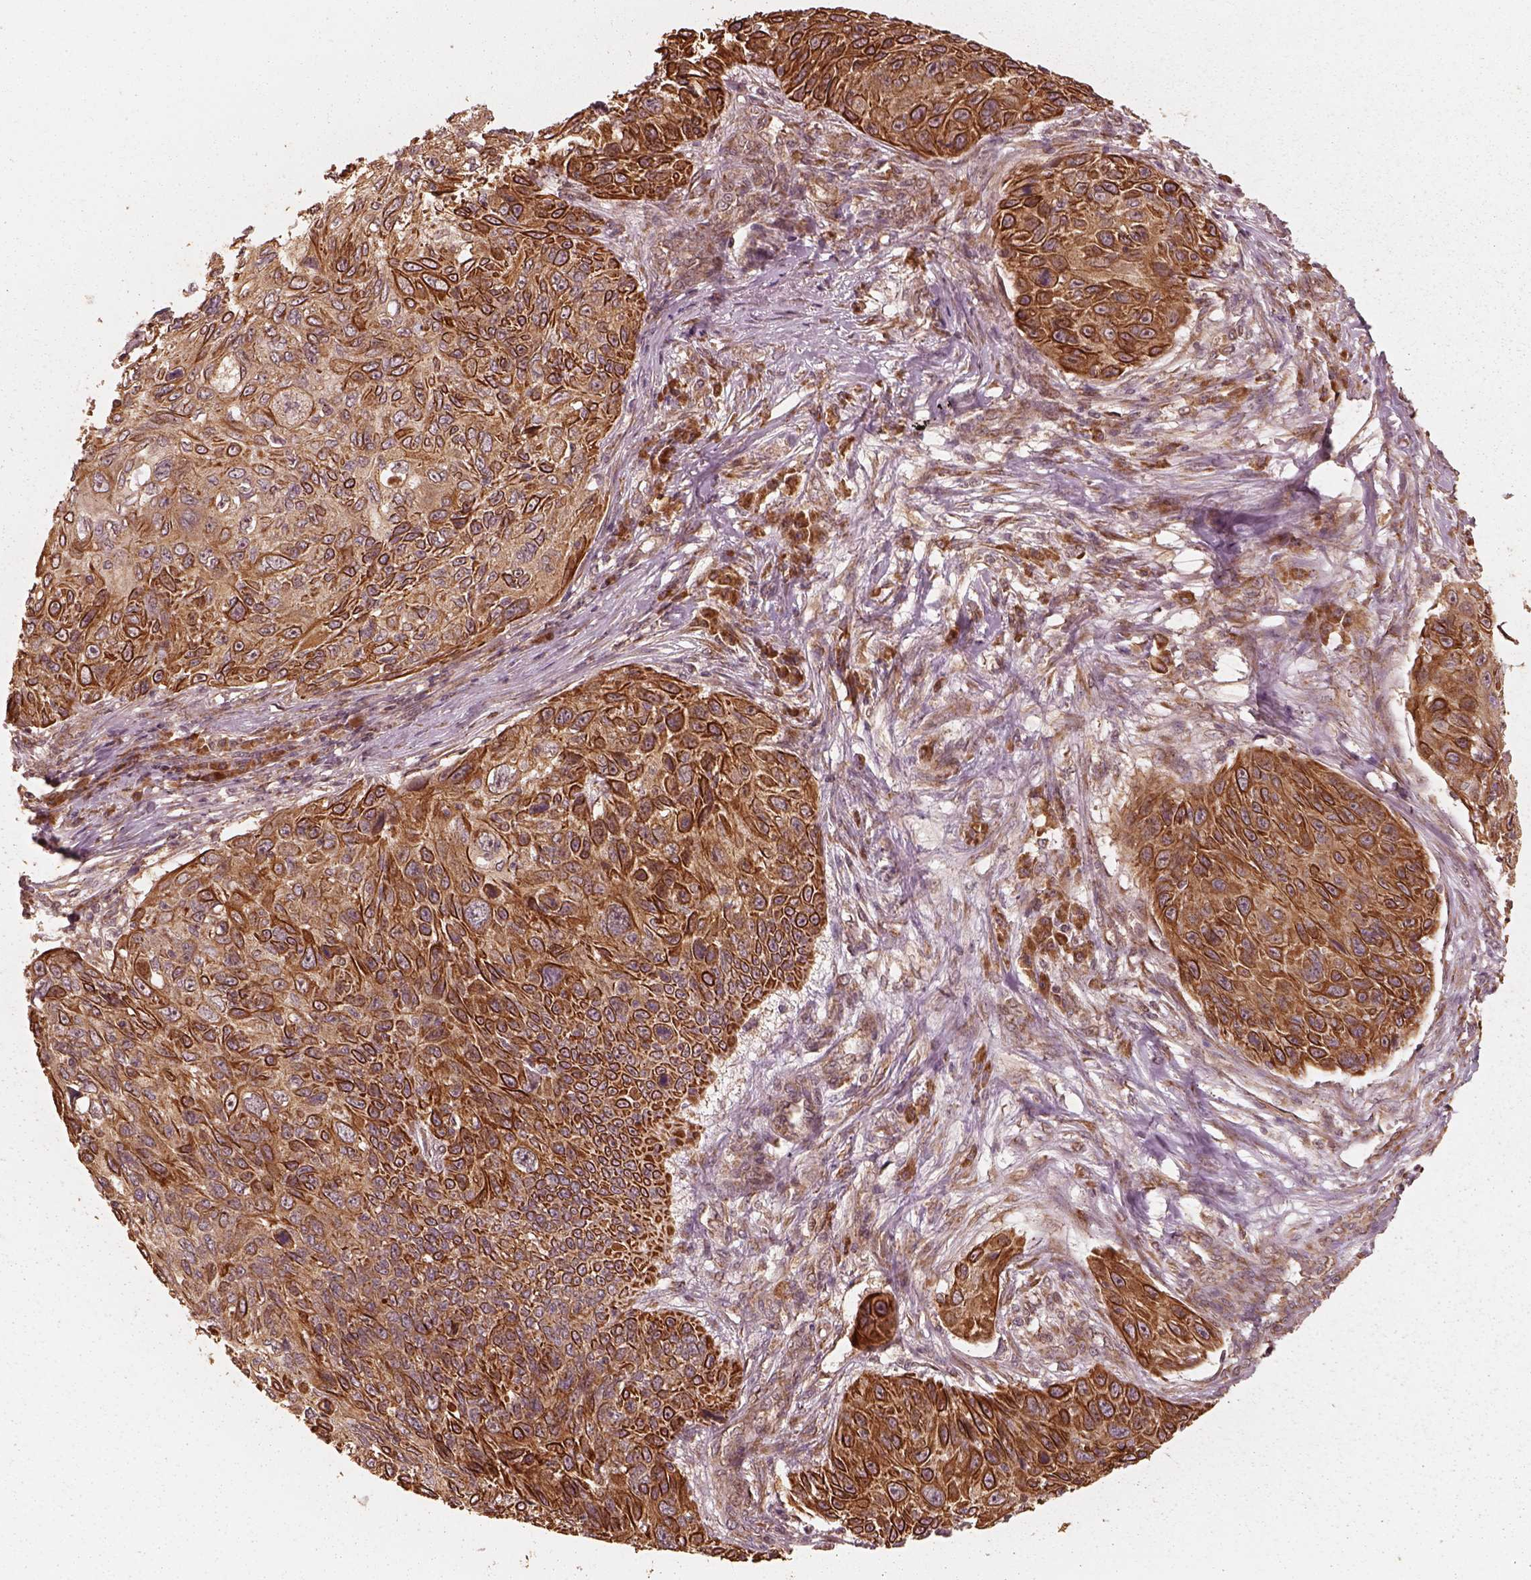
{"staining": {"intensity": "strong", "quantity": ">75%", "location": "cytoplasmic/membranous"}, "tissue": "skin cancer", "cell_type": "Tumor cells", "image_type": "cancer", "snomed": [{"axis": "morphology", "description": "Squamous cell carcinoma, NOS"}, {"axis": "topography", "description": "Skin"}], "caption": "The micrograph shows staining of skin squamous cell carcinoma, revealing strong cytoplasmic/membranous protein staining (brown color) within tumor cells. (IHC, brightfield microscopy, high magnification).", "gene": "DNAJC25", "patient": {"sex": "male", "age": 92}}